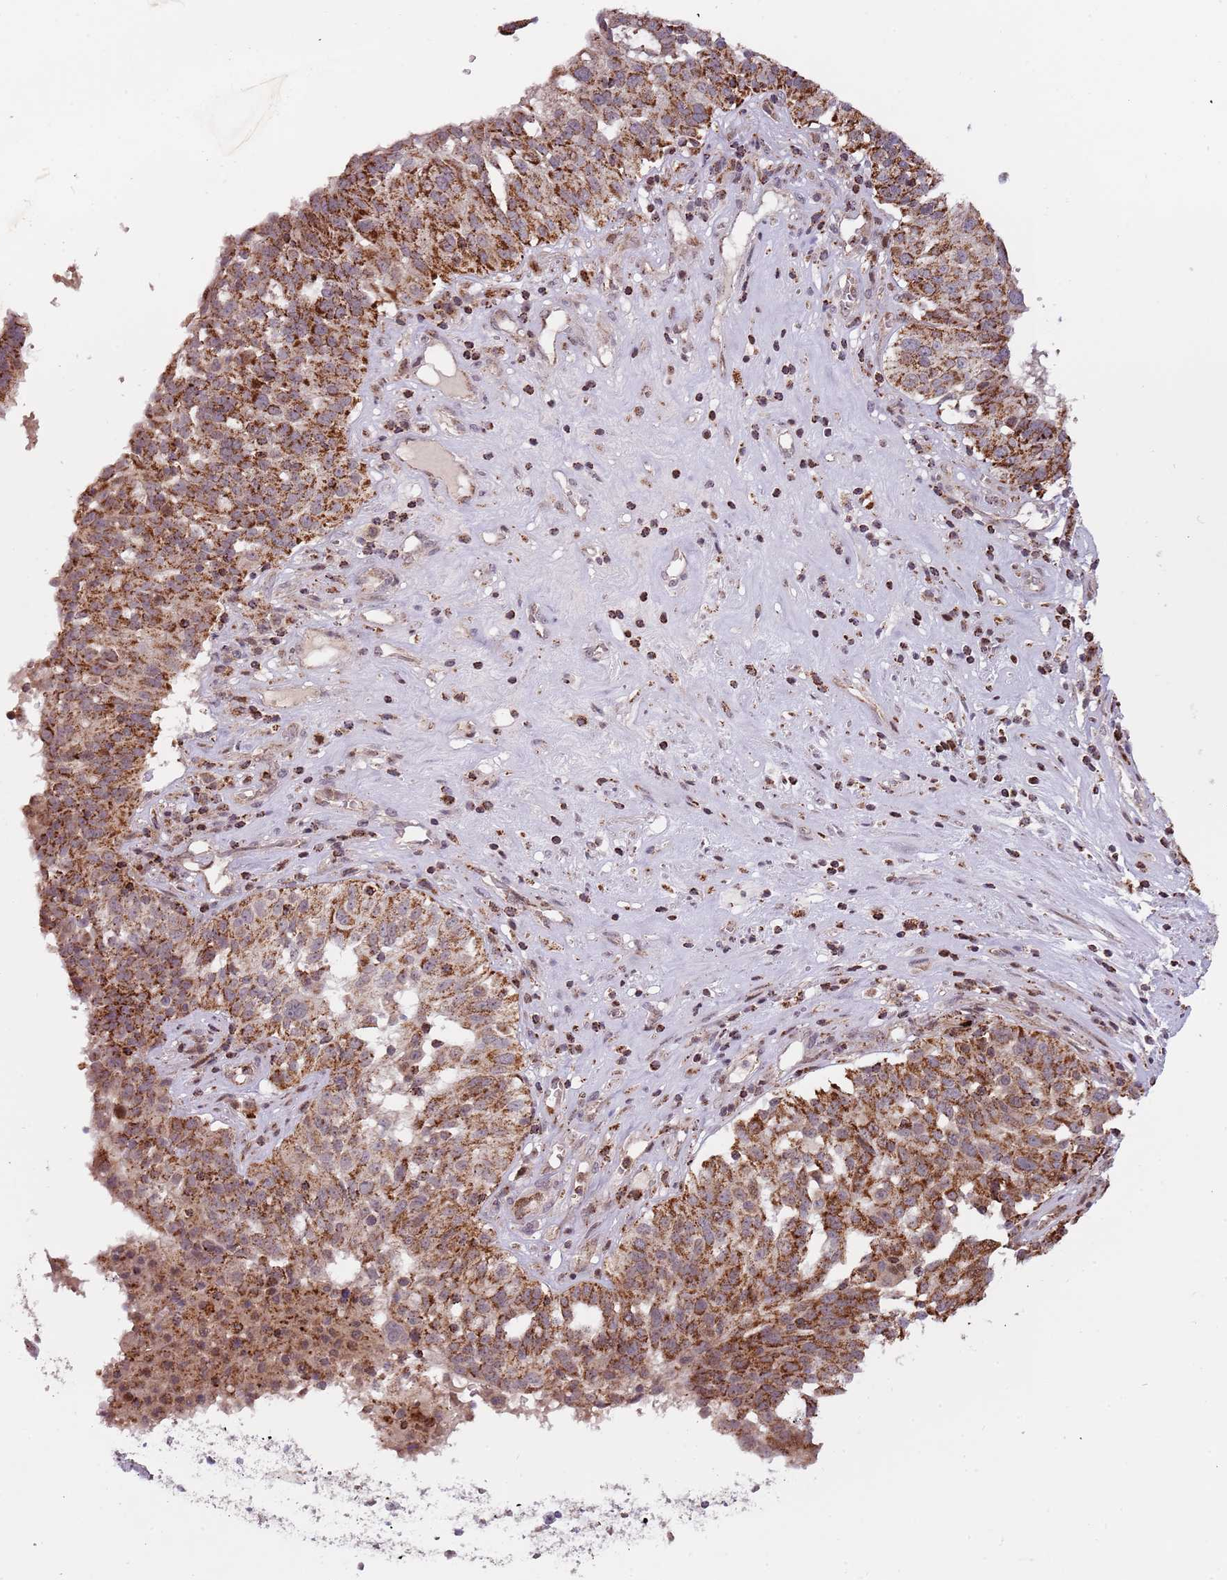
{"staining": {"intensity": "strong", "quantity": ">75%", "location": "cytoplasmic/membranous"}, "tissue": "ovarian cancer", "cell_type": "Tumor cells", "image_type": "cancer", "snomed": [{"axis": "morphology", "description": "Cystadenocarcinoma, serous, NOS"}, {"axis": "topography", "description": "Ovary"}], "caption": "This micrograph reveals immunohistochemistry staining of human serous cystadenocarcinoma (ovarian), with high strong cytoplasmic/membranous positivity in approximately >75% of tumor cells.", "gene": "ULK3", "patient": {"sex": "female", "age": 59}}